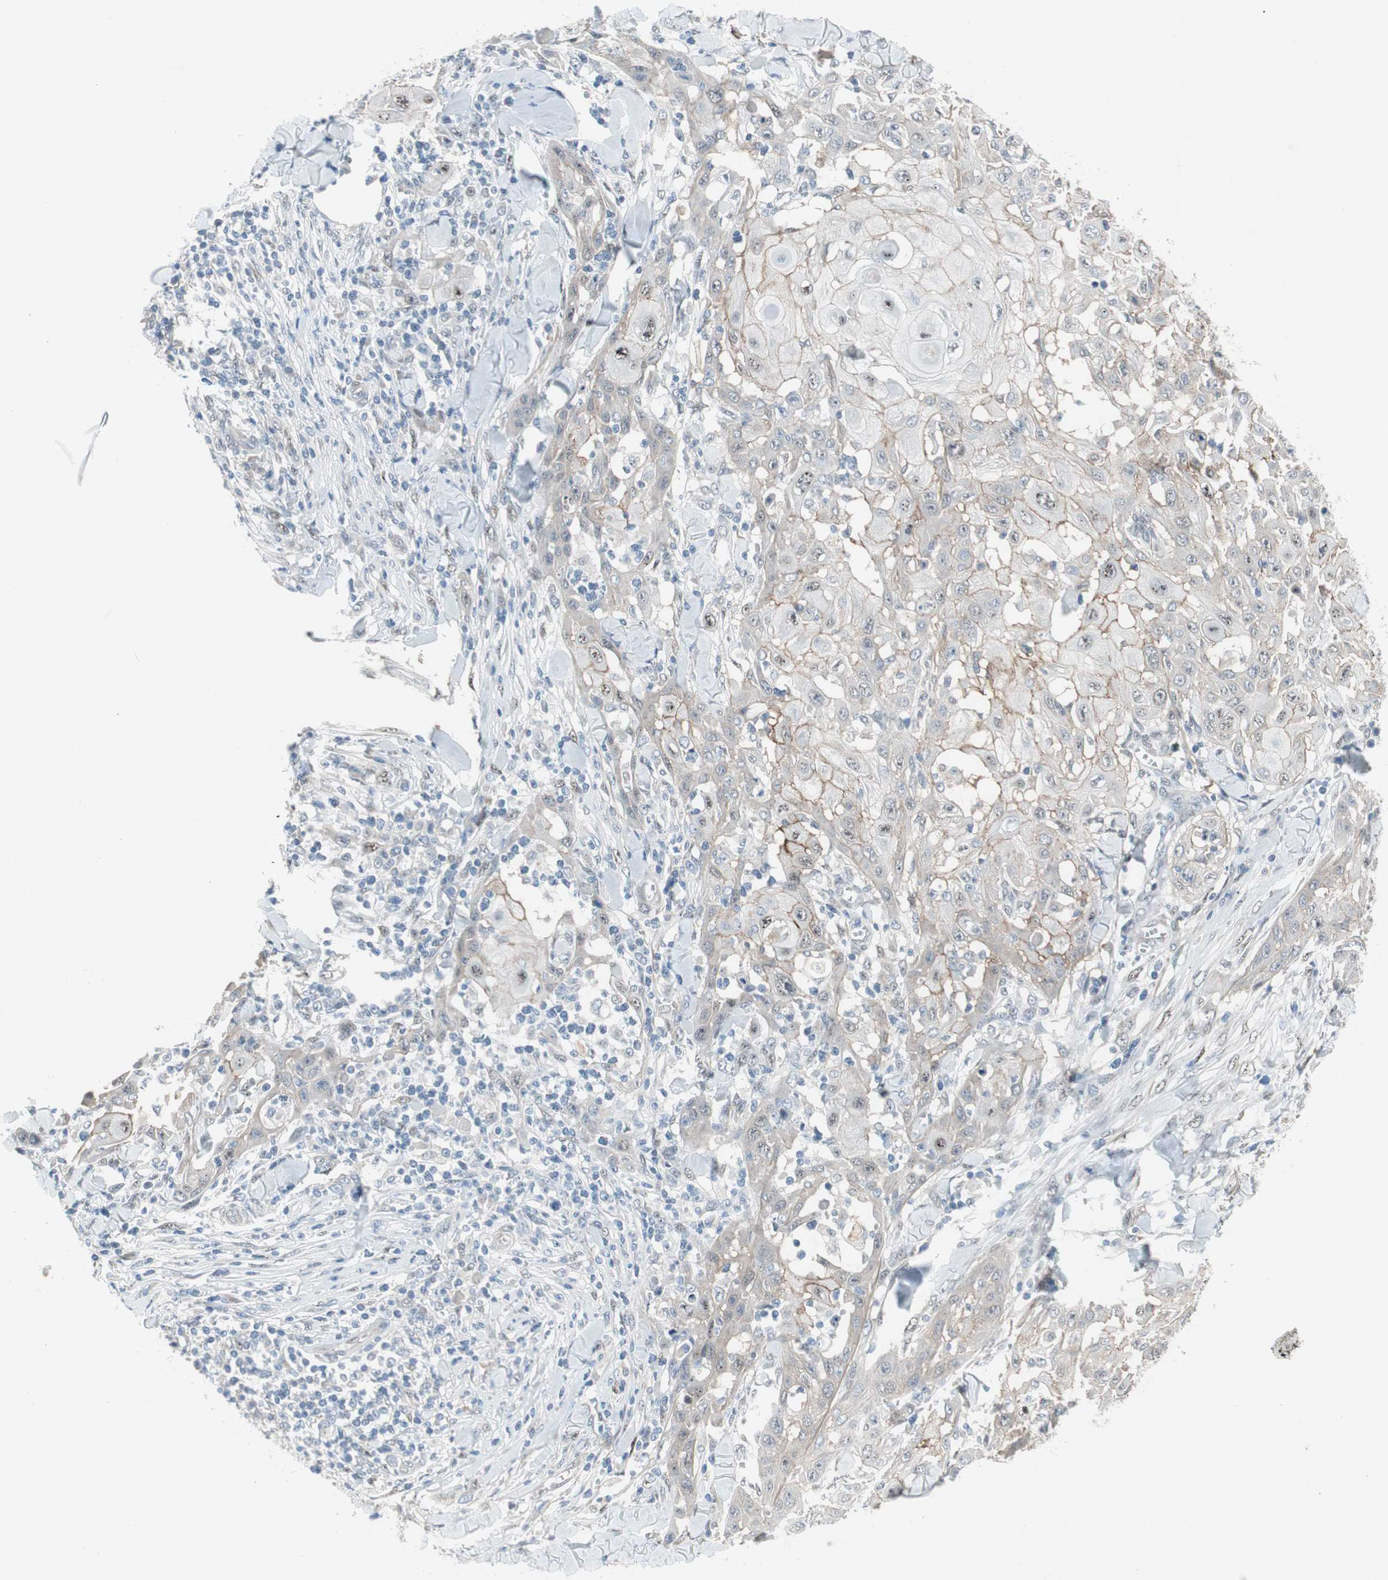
{"staining": {"intensity": "weak", "quantity": "25%-75%", "location": "cytoplasmic/membranous,nuclear"}, "tissue": "skin cancer", "cell_type": "Tumor cells", "image_type": "cancer", "snomed": [{"axis": "morphology", "description": "Squamous cell carcinoma, NOS"}, {"axis": "topography", "description": "Skin"}], "caption": "The image demonstrates immunohistochemical staining of skin cancer (squamous cell carcinoma). There is weak cytoplasmic/membranous and nuclear positivity is seen in approximately 25%-75% of tumor cells. The protein of interest is stained brown, and the nuclei are stained in blue (DAB (3,3'-diaminobenzidine) IHC with brightfield microscopy, high magnification).", "gene": "CAND2", "patient": {"sex": "male", "age": 24}}